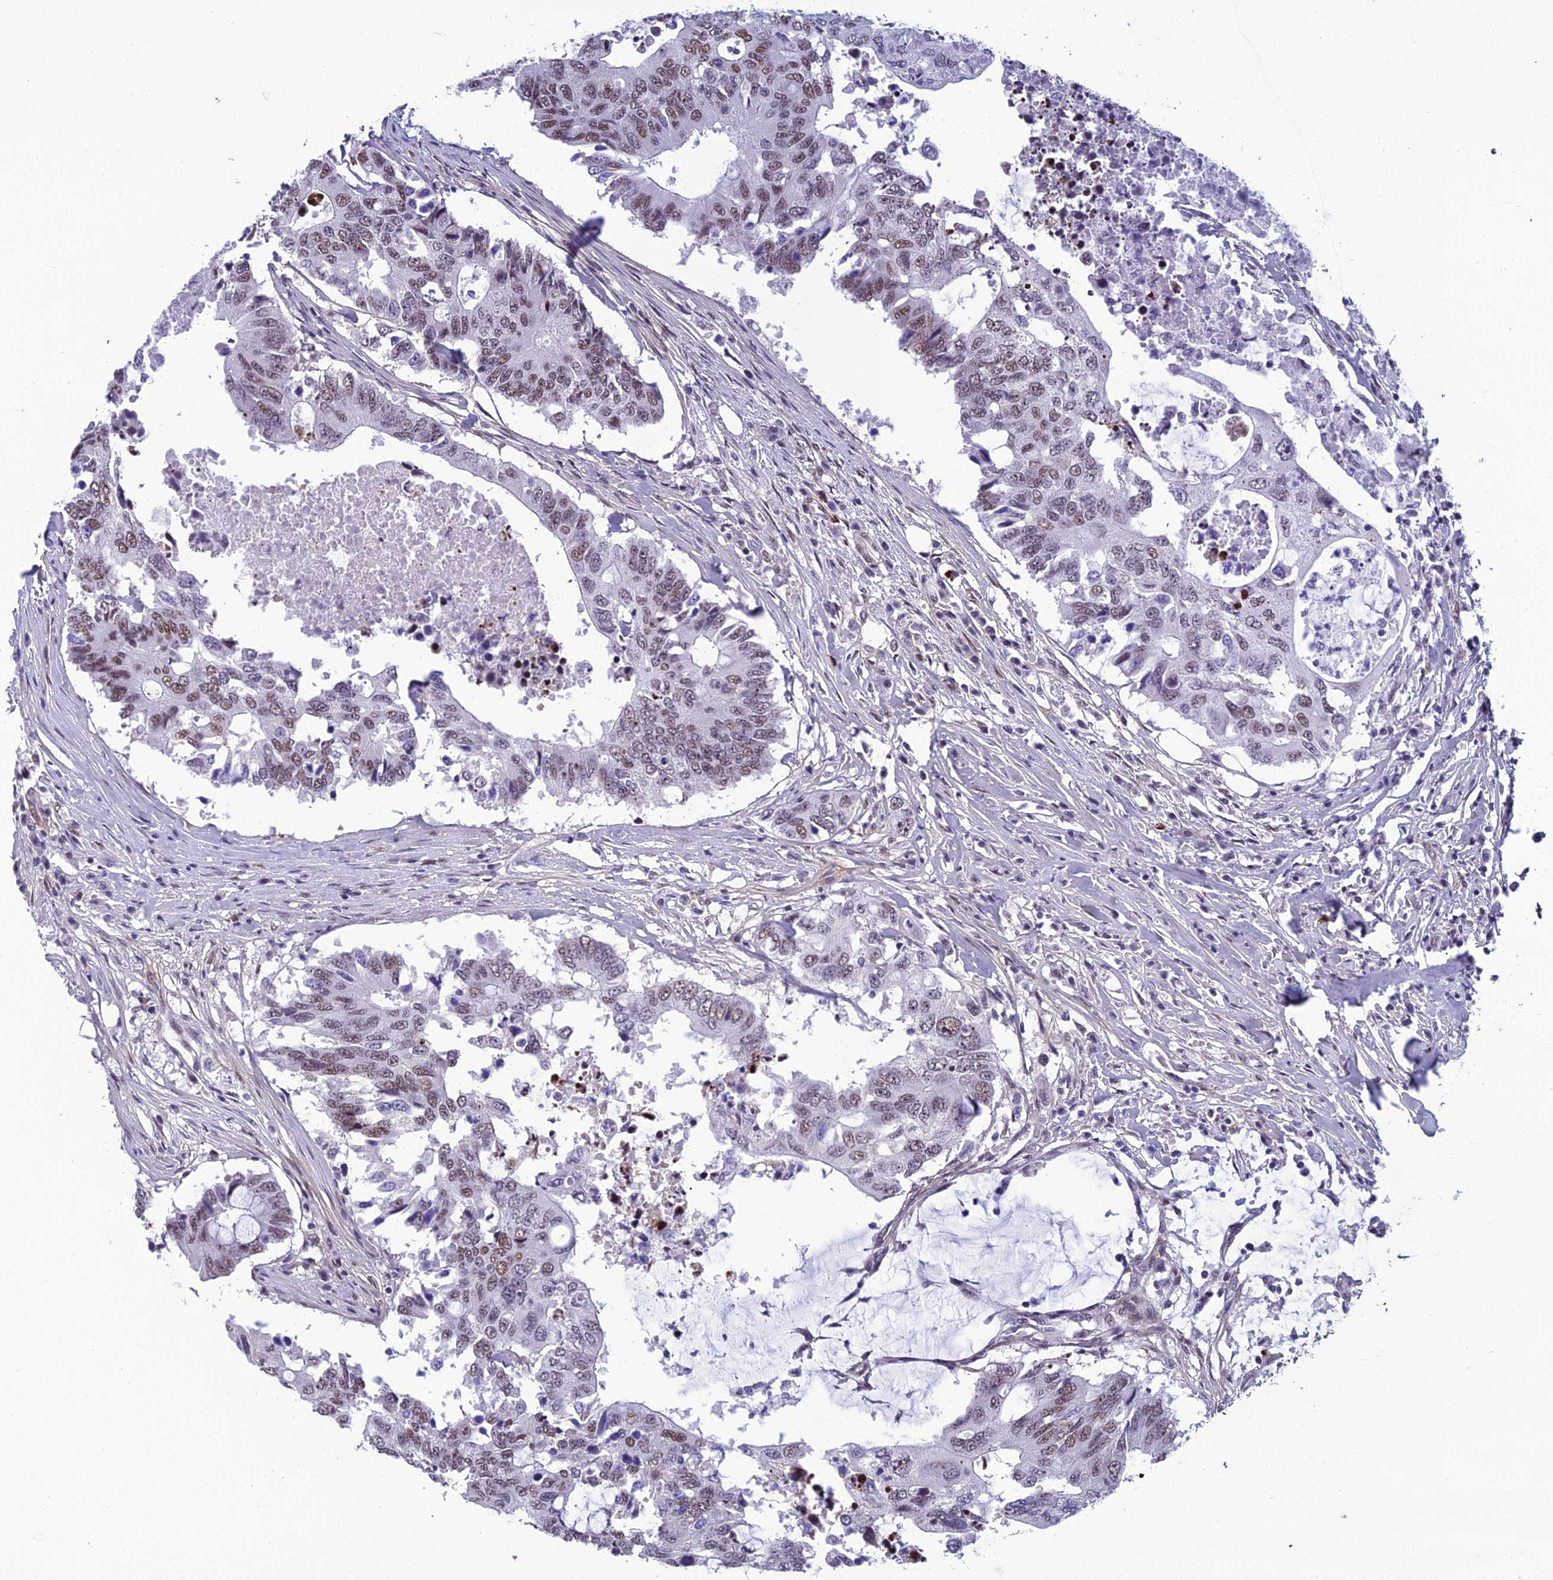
{"staining": {"intensity": "weak", "quantity": ">75%", "location": "nuclear"}, "tissue": "colorectal cancer", "cell_type": "Tumor cells", "image_type": "cancer", "snomed": [{"axis": "morphology", "description": "Adenocarcinoma, NOS"}, {"axis": "topography", "description": "Colon"}], "caption": "Colorectal cancer stained with a protein marker demonstrates weak staining in tumor cells.", "gene": "RSRC1", "patient": {"sex": "male", "age": 71}}